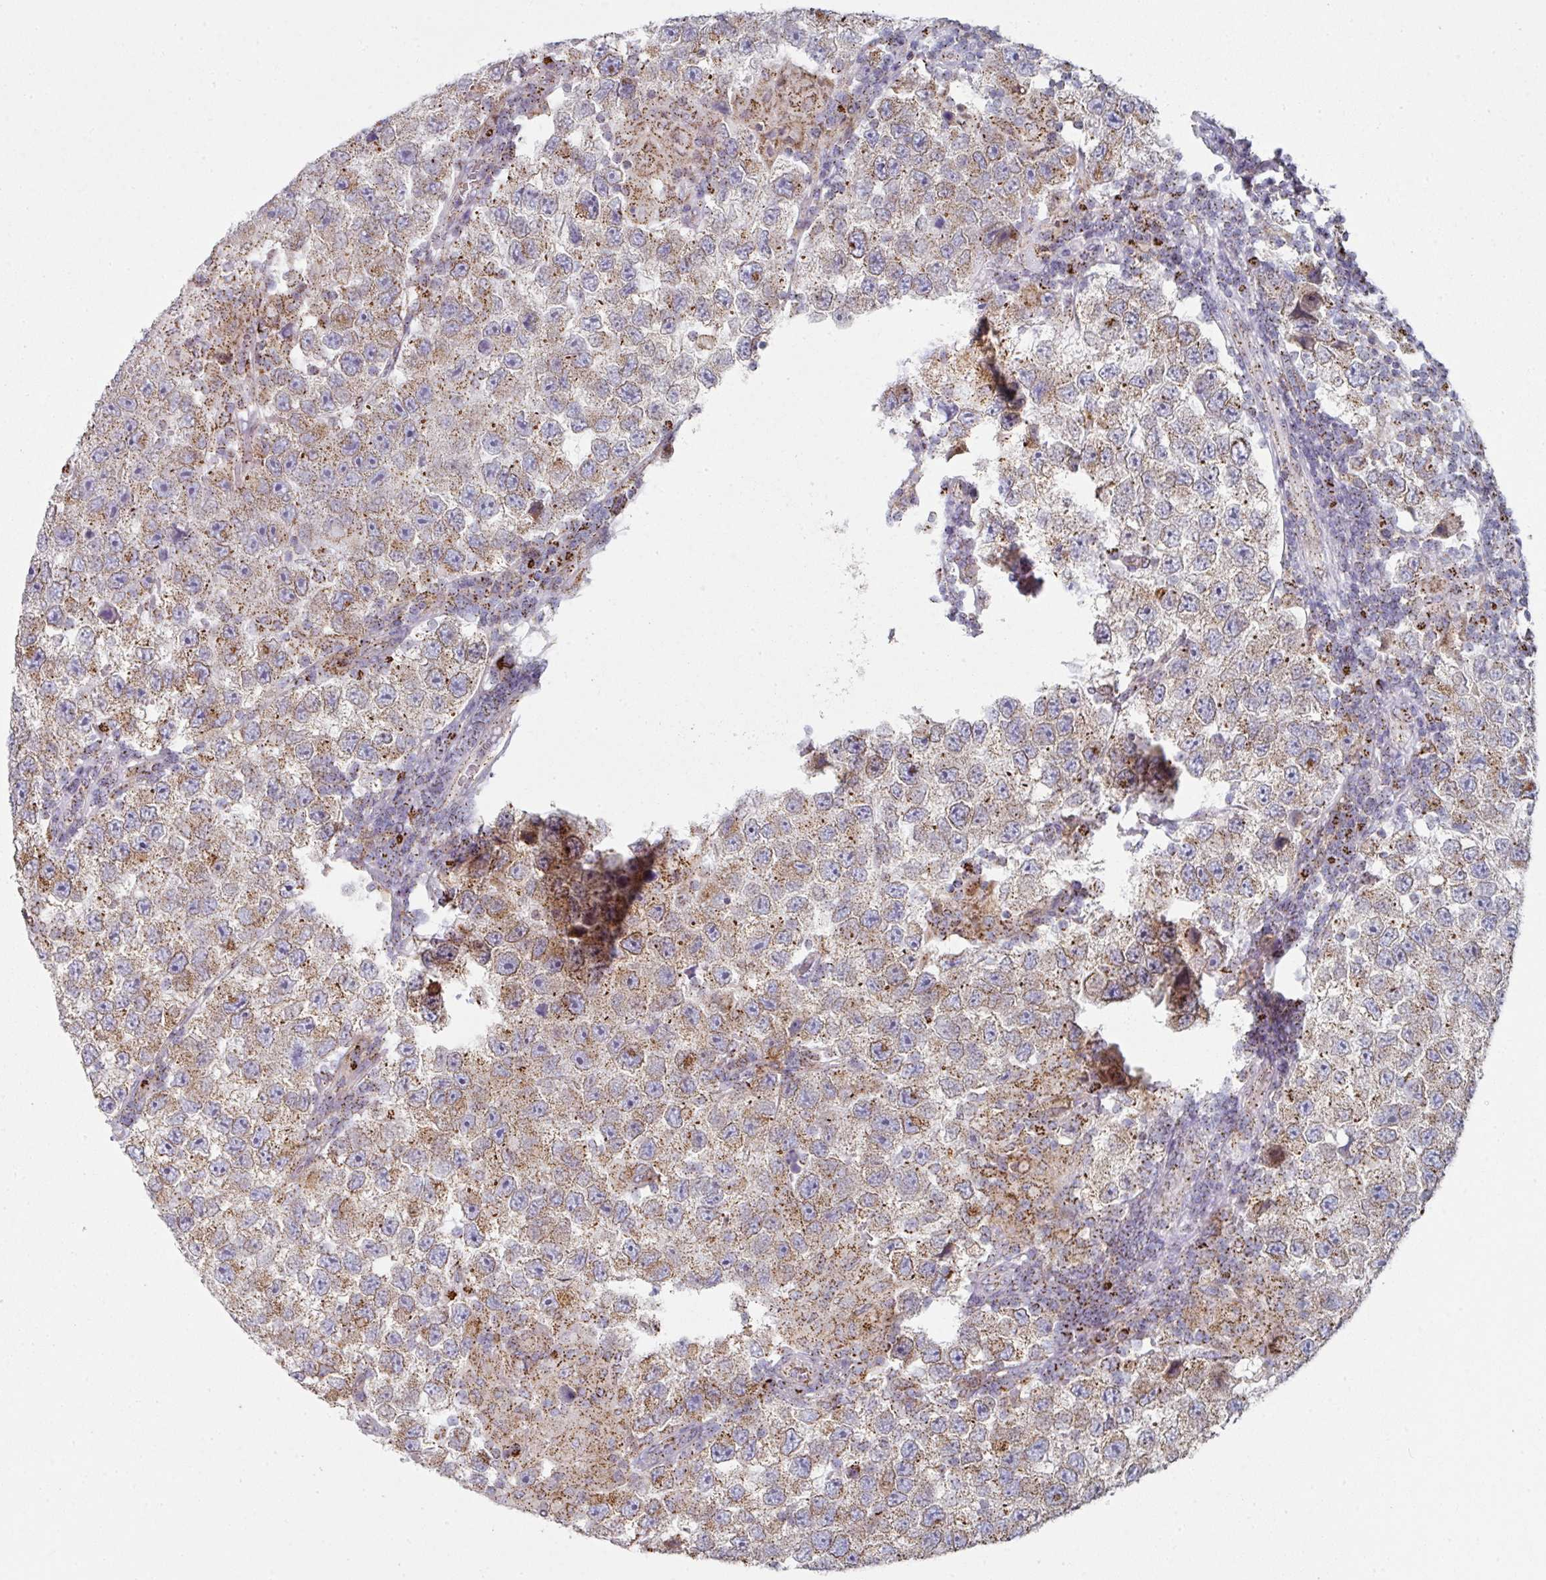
{"staining": {"intensity": "moderate", "quantity": "25%-75%", "location": "cytoplasmic/membranous"}, "tissue": "testis cancer", "cell_type": "Tumor cells", "image_type": "cancer", "snomed": [{"axis": "morphology", "description": "Seminoma, NOS"}, {"axis": "topography", "description": "Testis"}], "caption": "A brown stain shows moderate cytoplasmic/membranous staining of a protein in testis cancer tumor cells.", "gene": "CCDC85B", "patient": {"sex": "male", "age": 26}}